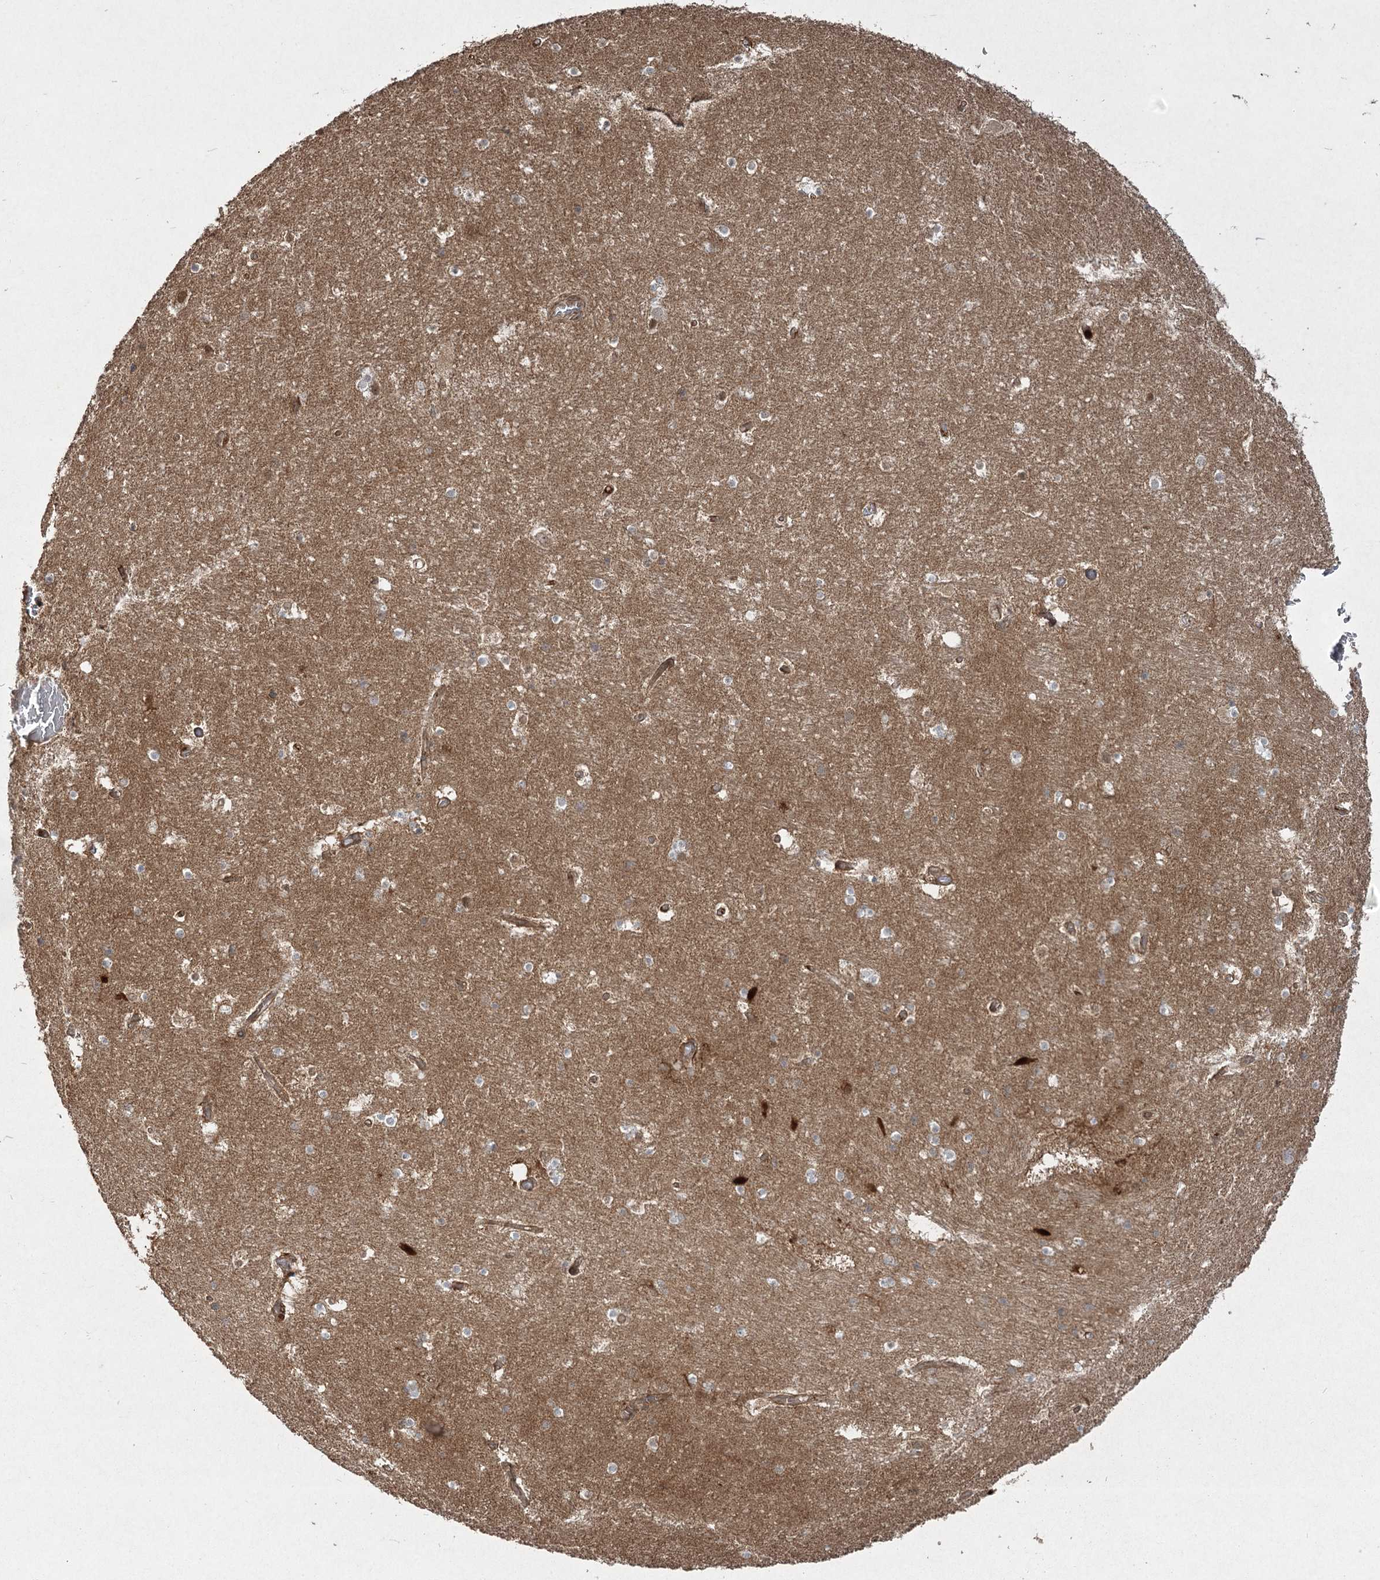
{"staining": {"intensity": "weak", "quantity": "25%-75%", "location": "cytoplasmic/membranous"}, "tissue": "hippocampus", "cell_type": "Glial cells", "image_type": "normal", "snomed": [{"axis": "morphology", "description": "Normal tissue, NOS"}, {"axis": "topography", "description": "Hippocampus"}], "caption": "Weak cytoplasmic/membranous staining is seen in about 25%-75% of glial cells in normal hippocampus. Immunohistochemistry stains the protein of interest in brown and the nuclei are stained blue.", "gene": "CPLANE1", "patient": {"sex": "female", "age": 52}}